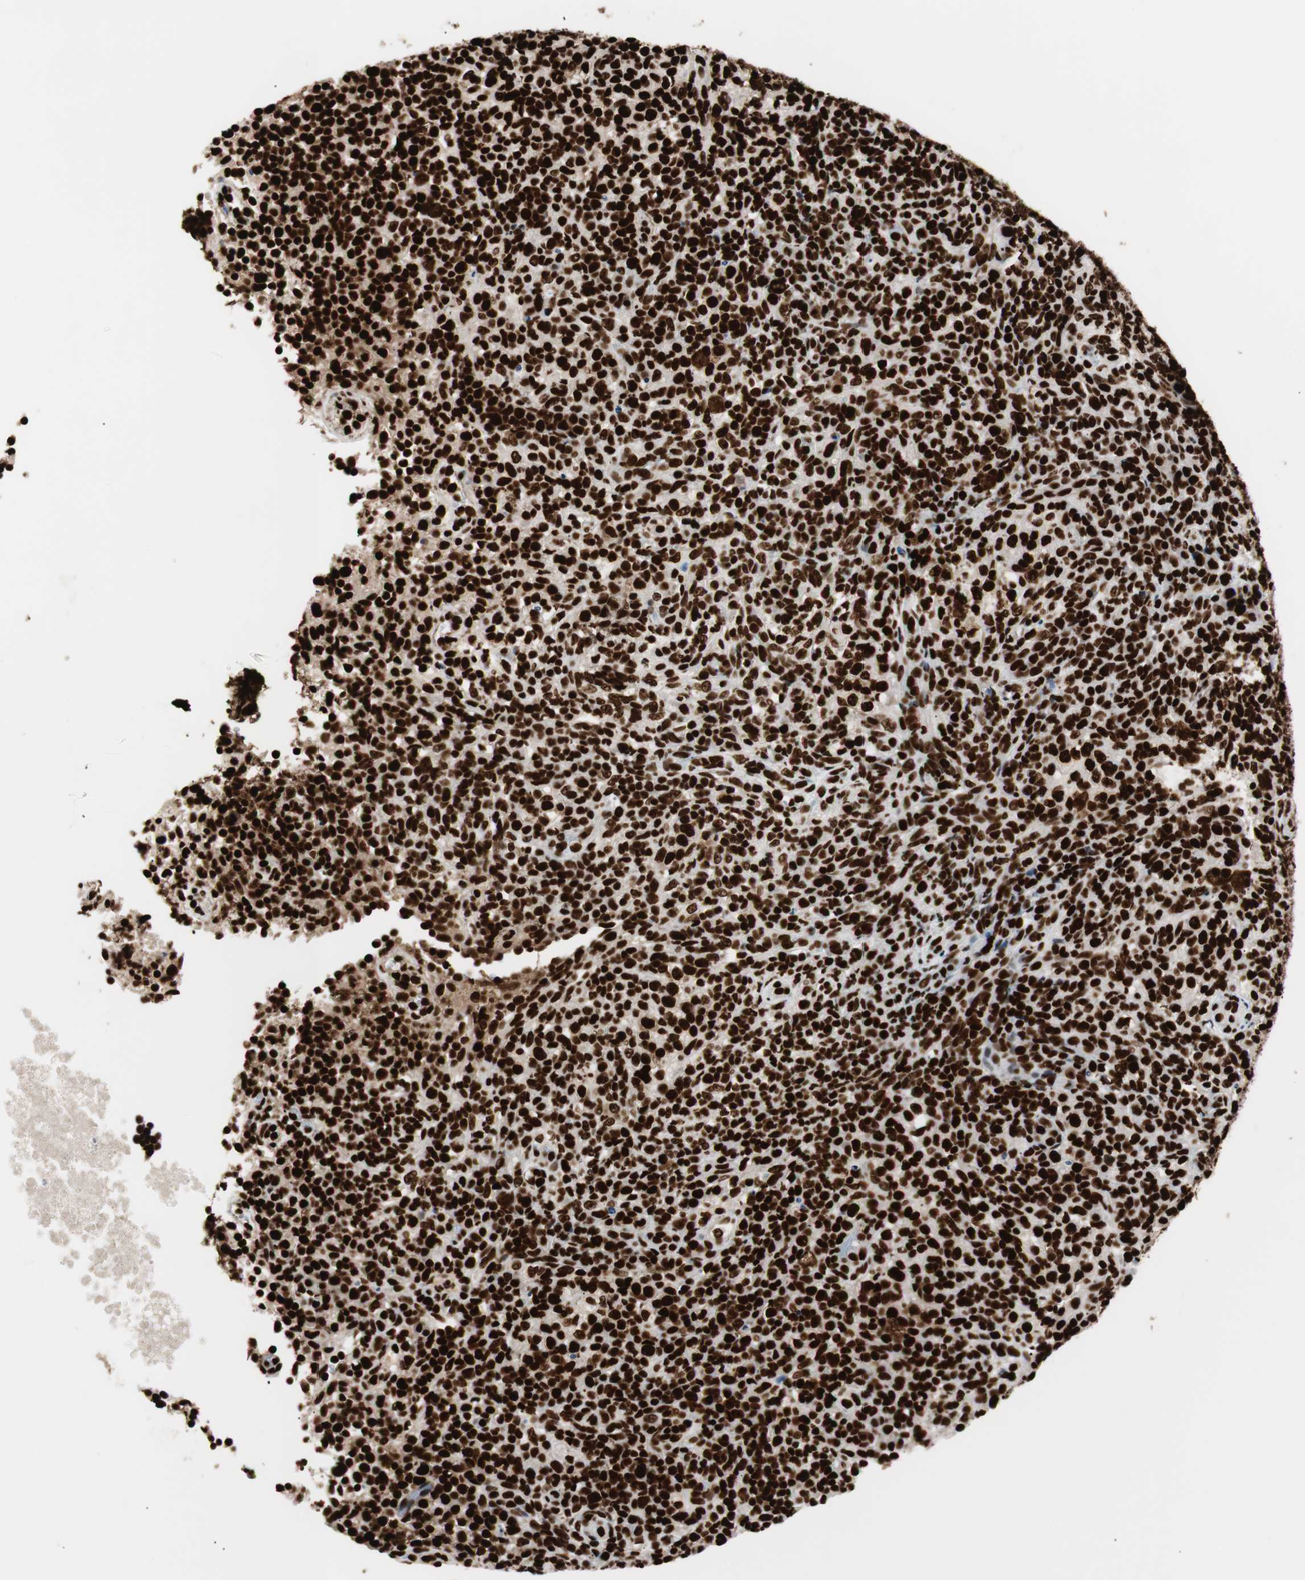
{"staining": {"intensity": "strong", "quantity": ">75%", "location": "nuclear"}, "tissue": "lymphoma", "cell_type": "Tumor cells", "image_type": "cancer", "snomed": [{"axis": "morphology", "description": "Malignant lymphoma, non-Hodgkin's type, High grade"}, {"axis": "topography", "description": "Lymph node"}], "caption": "Immunohistochemical staining of human high-grade malignant lymphoma, non-Hodgkin's type demonstrates high levels of strong nuclear protein staining in approximately >75% of tumor cells.", "gene": "MTA2", "patient": {"sex": "female", "age": 76}}